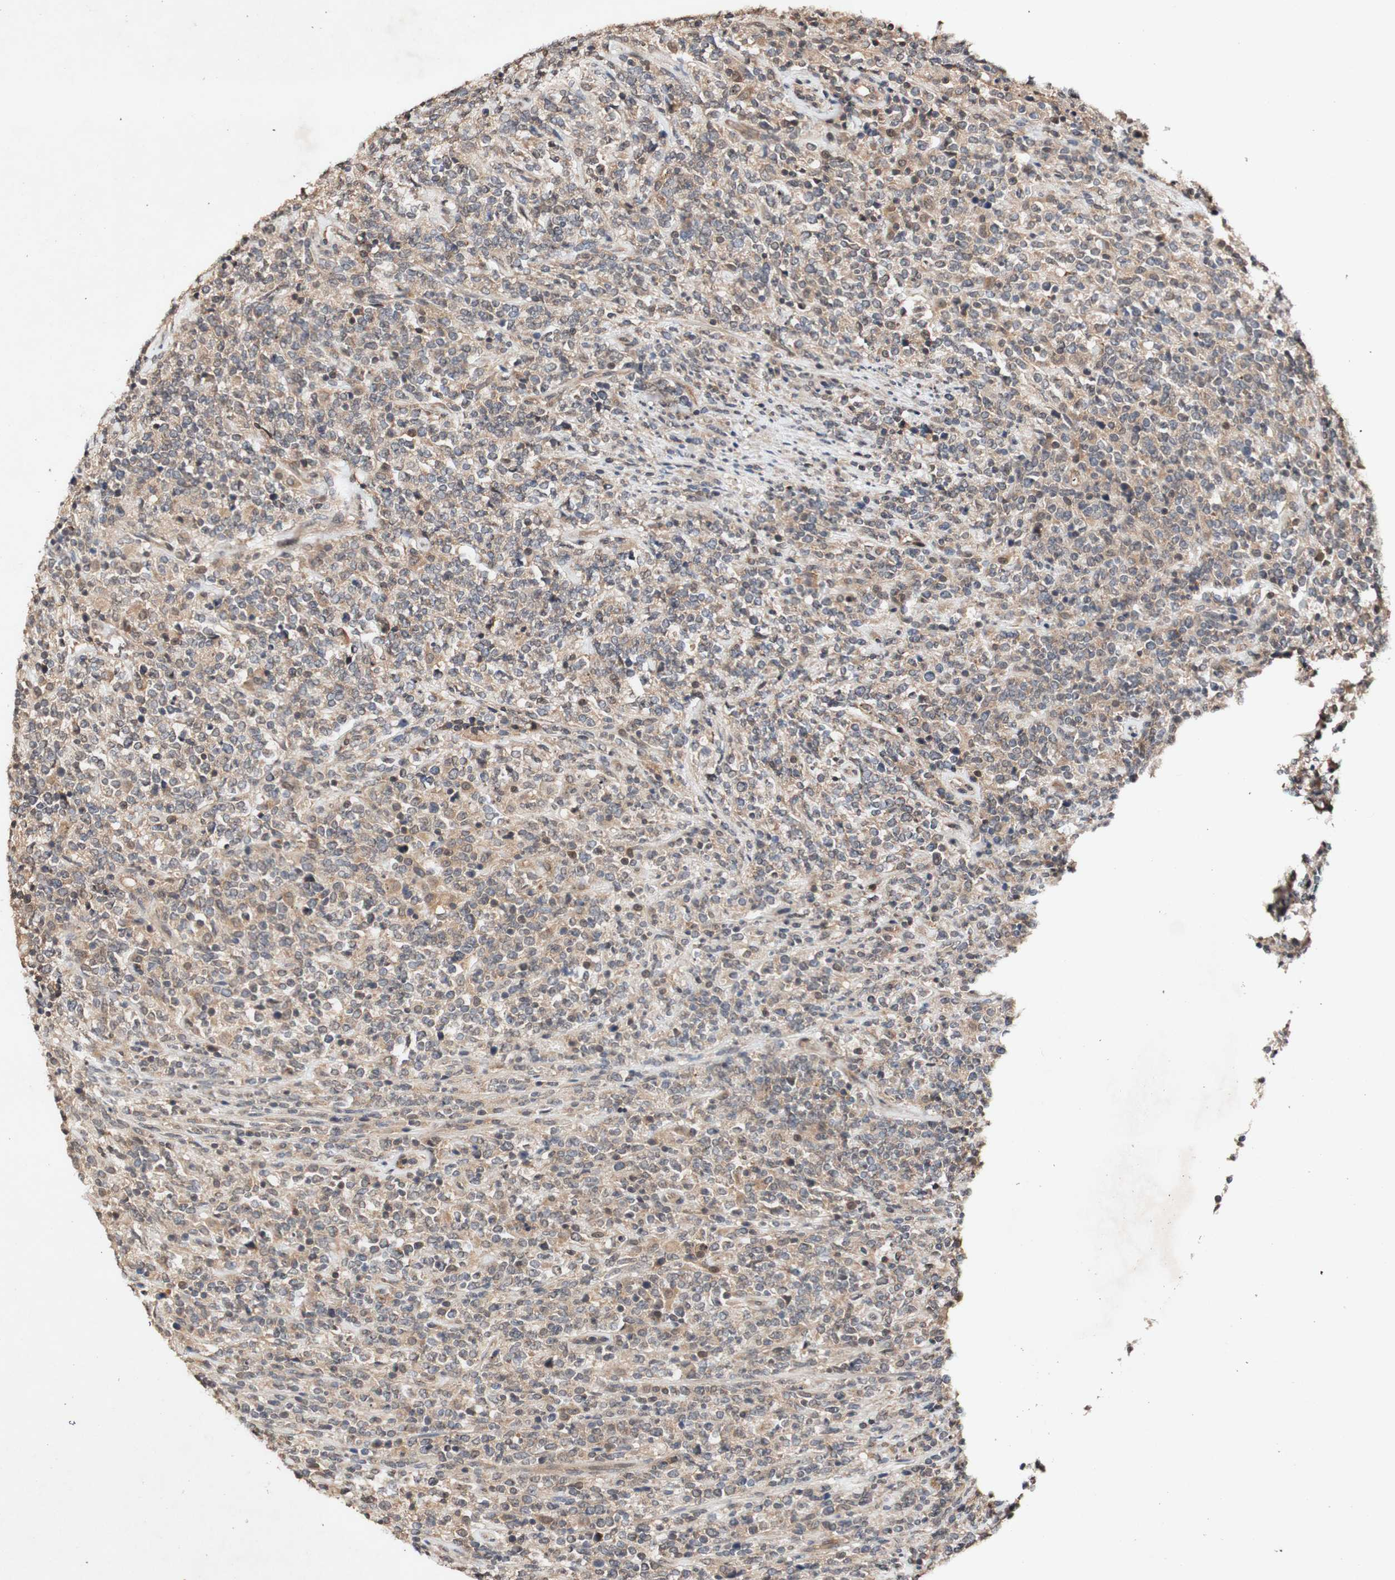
{"staining": {"intensity": "weak", "quantity": "25%-75%", "location": "nuclear"}, "tissue": "lymphoma", "cell_type": "Tumor cells", "image_type": "cancer", "snomed": [{"axis": "morphology", "description": "Malignant lymphoma, non-Hodgkin's type, High grade"}, {"axis": "topography", "description": "Soft tissue"}], "caption": "An image of lymphoma stained for a protein shows weak nuclear brown staining in tumor cells. The staining is performed using DAB (3,3'-diaminobenzidine) brown chromogen to label protein expression. The nuclei are counter-stained blue using hematoxylin.", "gene": "PIN1", "patient": {"sex": "male", "age": 18}}